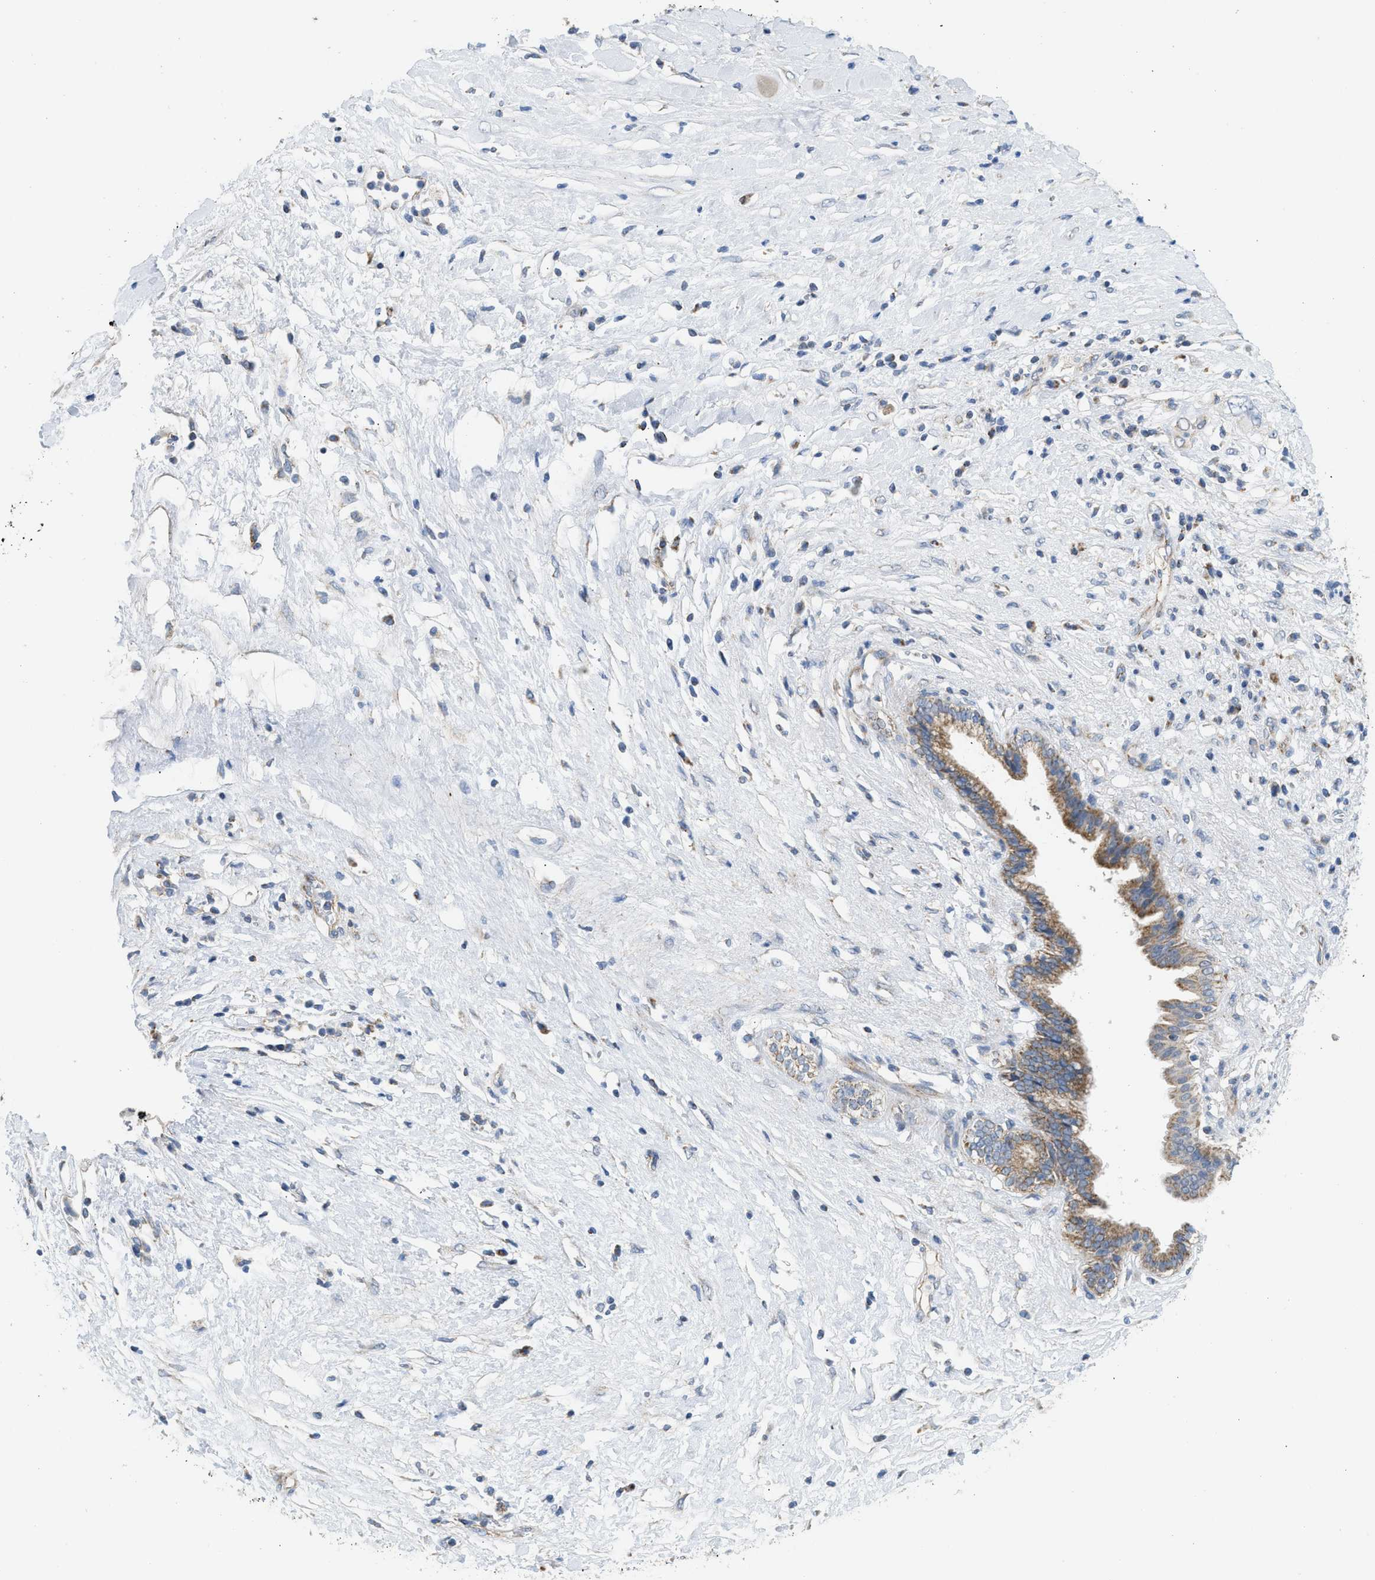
{"staining": {"intensity": "moderate", "quantity": "<25%", "location": "cytoplasmic/membranous"}, "tissue": "pancreatic cancer", "cell_type": "Tumor cells", "image_type": "cancer", "snomed": [{"axis": "morphology", "description": "Adenocarcinoma, NOS"}, {"axis": "topography", "description": "Pancreas"}], "caption": "Moderate cytoplasmic/membranous expression is appreciated in about <25% of tumor cells in adenocarcinoma (pancreatic).", "gene": "GOT2", "patient": {"sex": "female", "age": 56}}